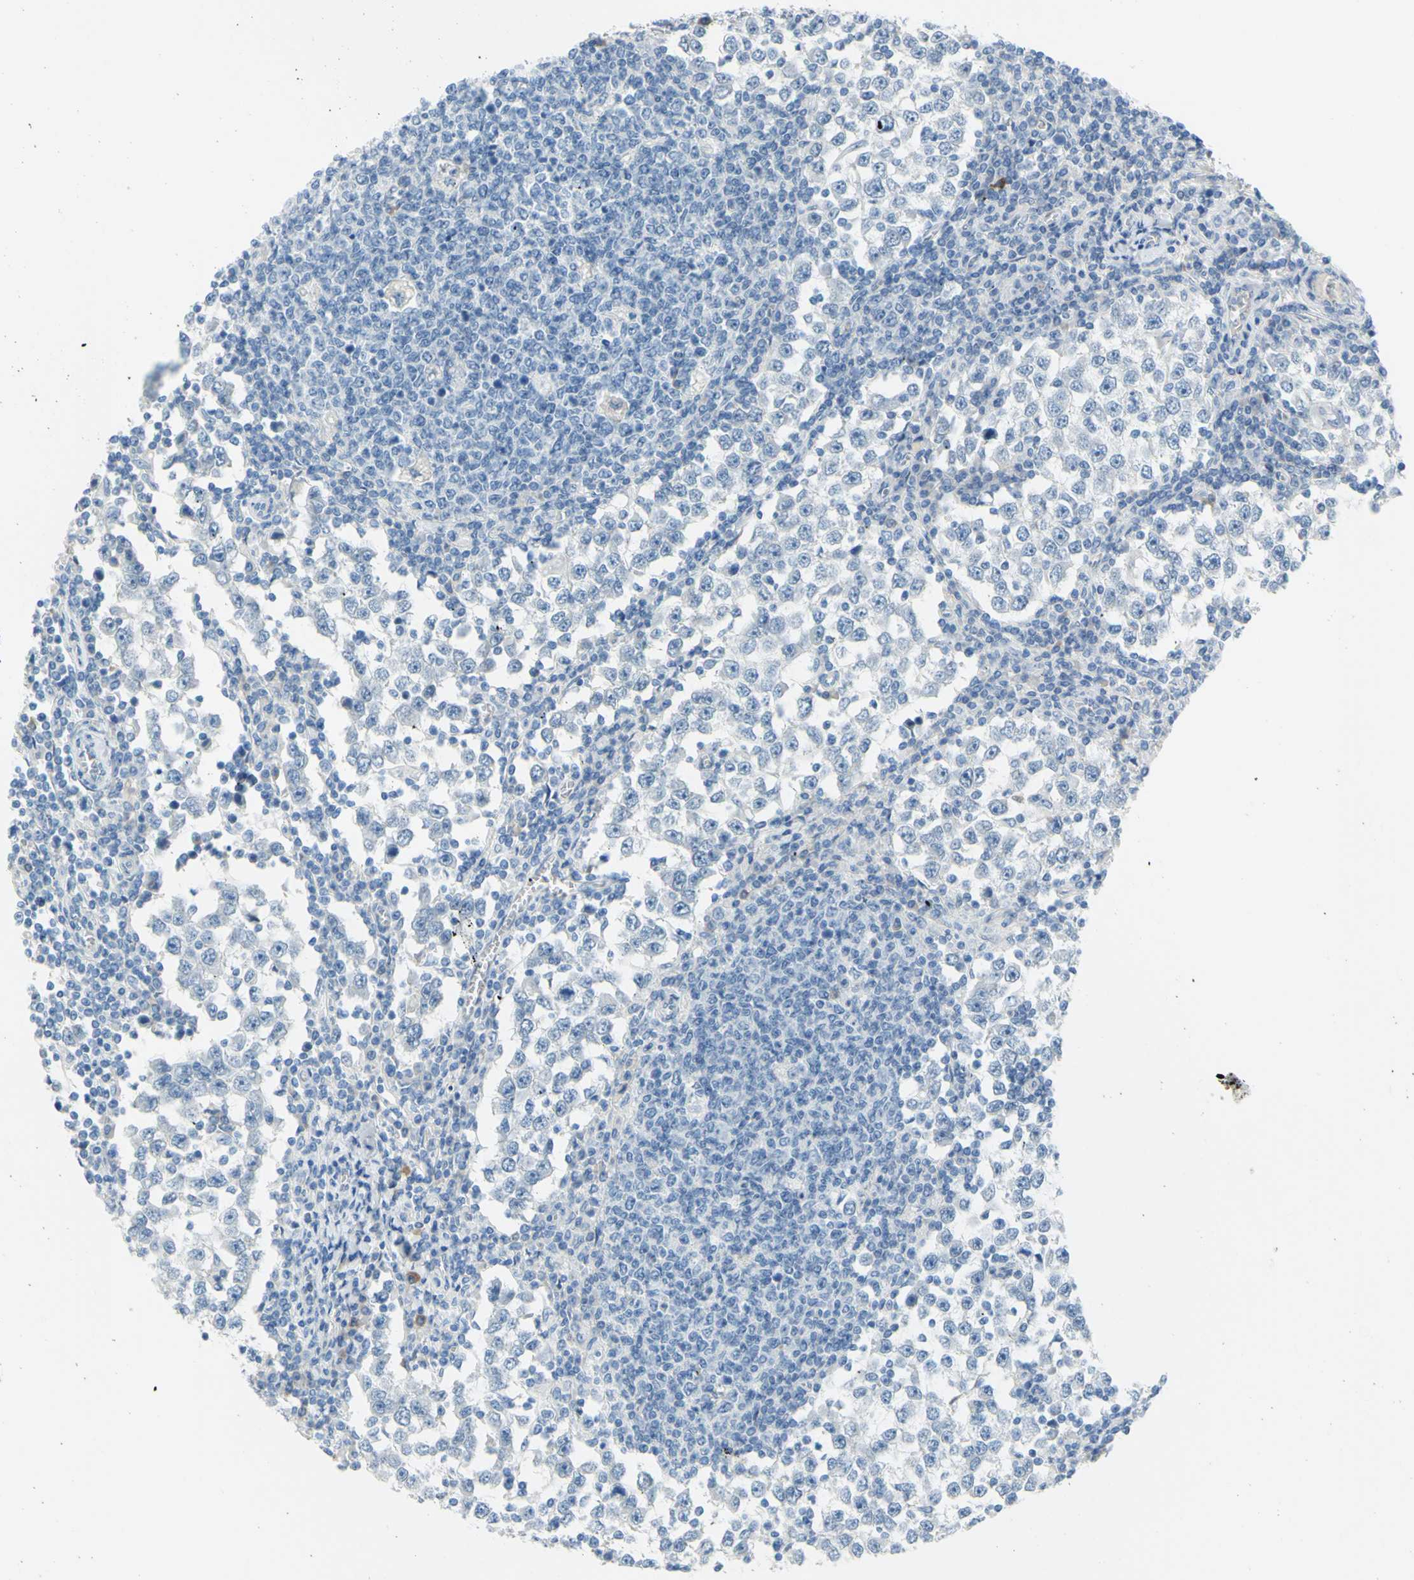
{"staining": {"intensity": "negative", "quantity": "none", "location": "none"}, "tissue": "testis cancer", "cell_type": "Tumor cells", "image_type": "cancer", "snomed": [{"axis": "morphology", "description": "Seminoma, NOS"}, {"axis": "topography", "description": "Testis"}], "caption": "A photomicrograph of testis cancer stained for a protein shows no brown staining in tumor cells. (DAB IHC, high magnification).", "gene": "DCT", "patient": {"sex": "male", "age": 65}}